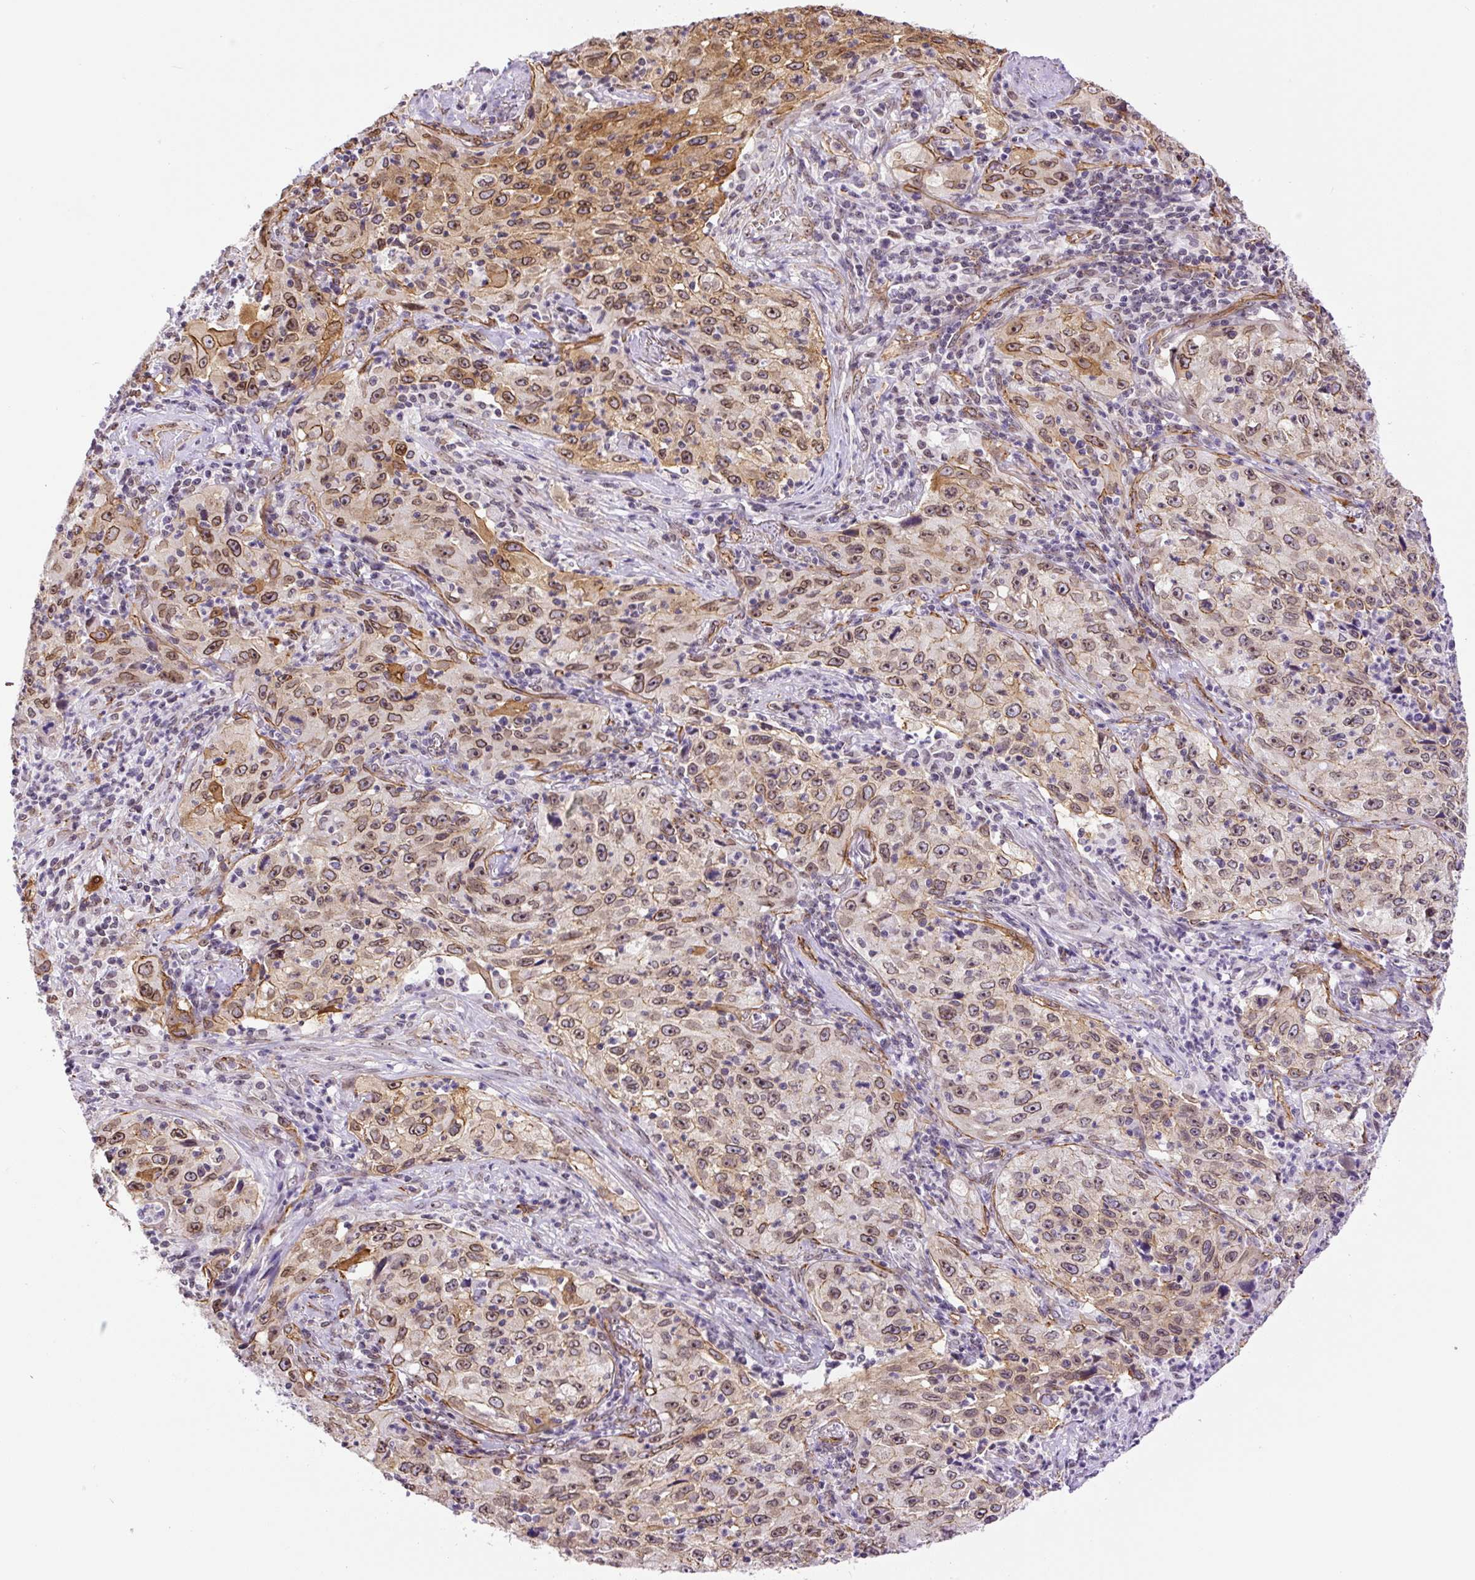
{"staining": {"intensity": "moderate", "quantity": "25%-75%", "location": "cytoplasmic/membranous,nuclear"}, "tissue": "lung cancer", "cell_type": "Tumor cells", "image_type": "cancer", "snomed": [{"axis": "morphology", "description": "Squamous cell carcinoma, NOS"}, {"axis": "topography", "description": "Lung"}], "caption": "IHC photomicrograph of human lung cancer stained for a protein (brown), which reveals medium levels of moderate cytoplasmic/membranous and nuclear expression in about 25%-75% of tumor cells.", "gene": "MYO5C", "patient": {"sex": "male", "age": 71}}